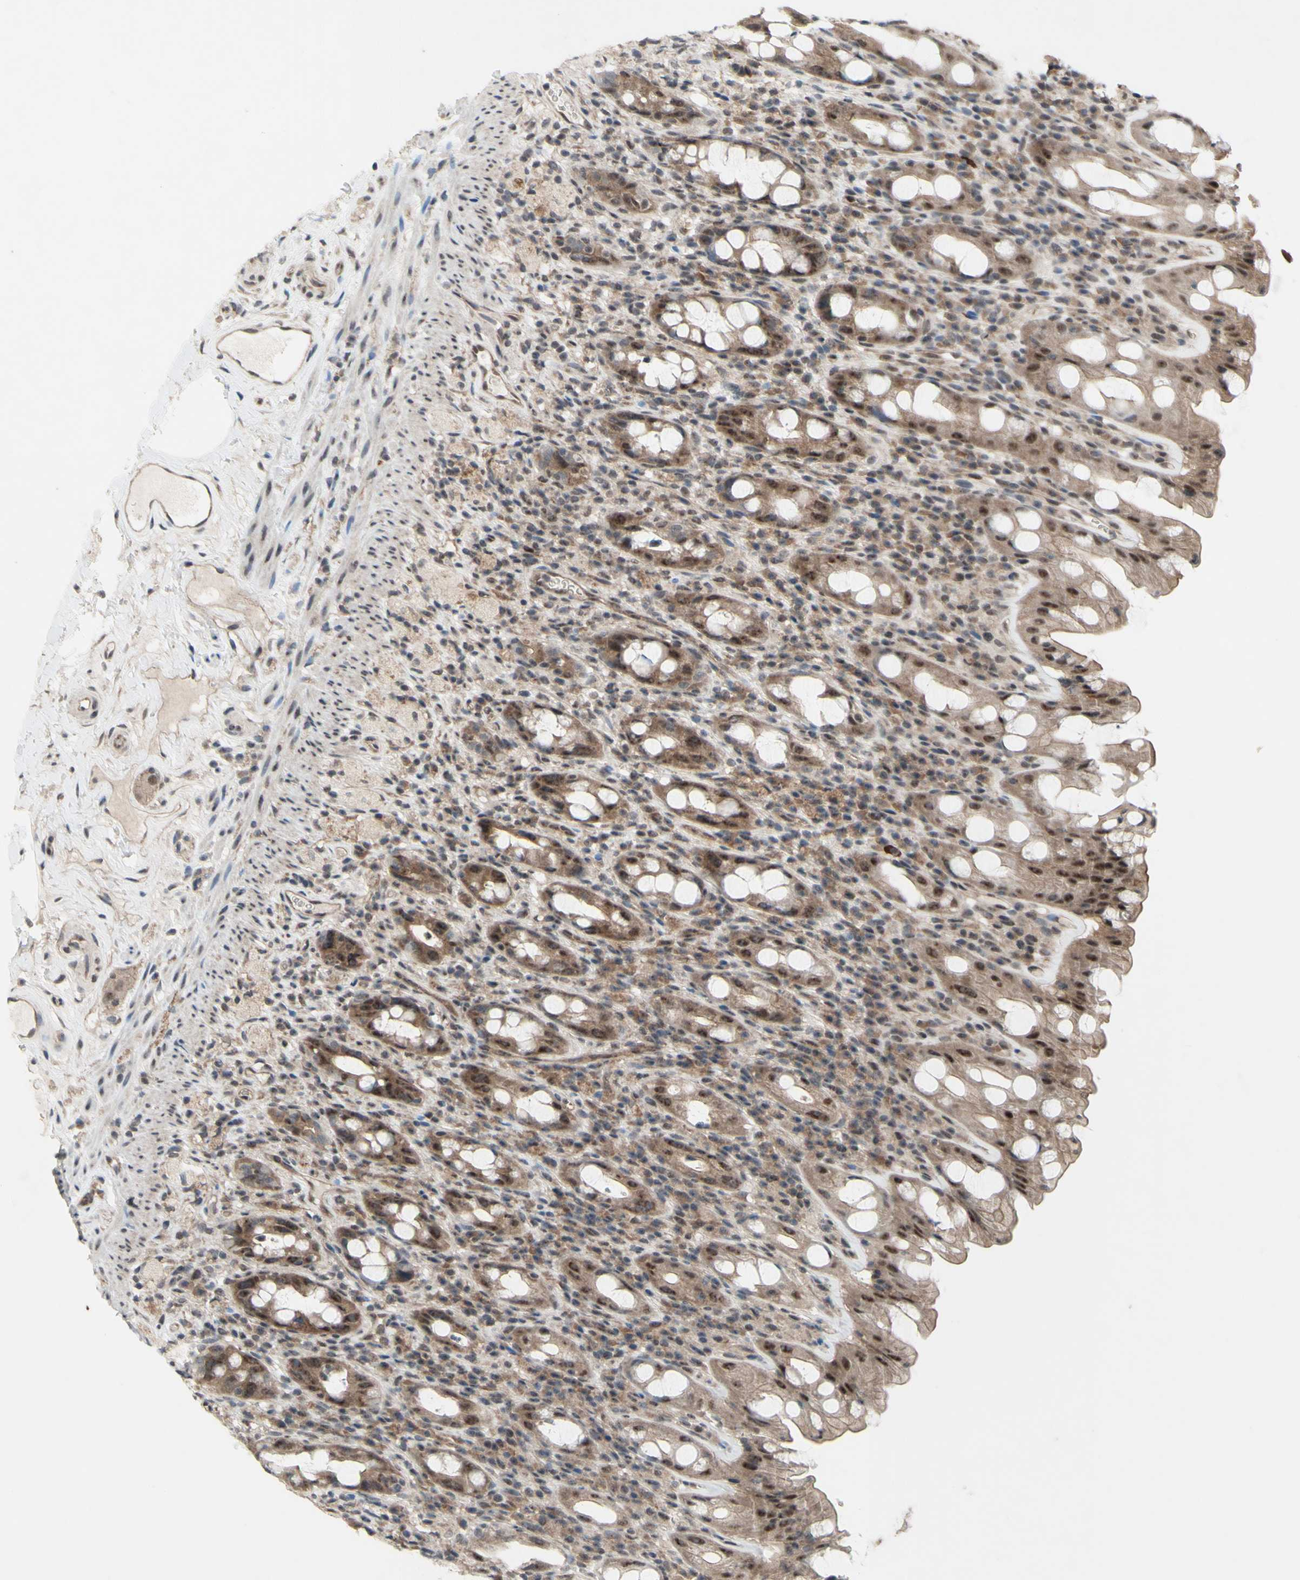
{"staining": {"intensity": "moderate", "quantity": "25%-75%", "location": "cytoplasmic/membranous,nuclear"}, "tissue": "rectum", "cell_type": "Glandular cells", "image_type": "normal", "snomed": [{"axis": "morphology", "description": "Normal tissue, NOS"}, {"axis": "topography", "description": "Rectum"}], "caption": "A medium amount of moderate cytoplasmic/membranous,nuclear positivity is appreciated in about 25%-75% of glandular cells in benign rectum. Nuclei are stained in blue.", "gene": "TRDMT1", "patient": {"sex": "male", "age": 44}}